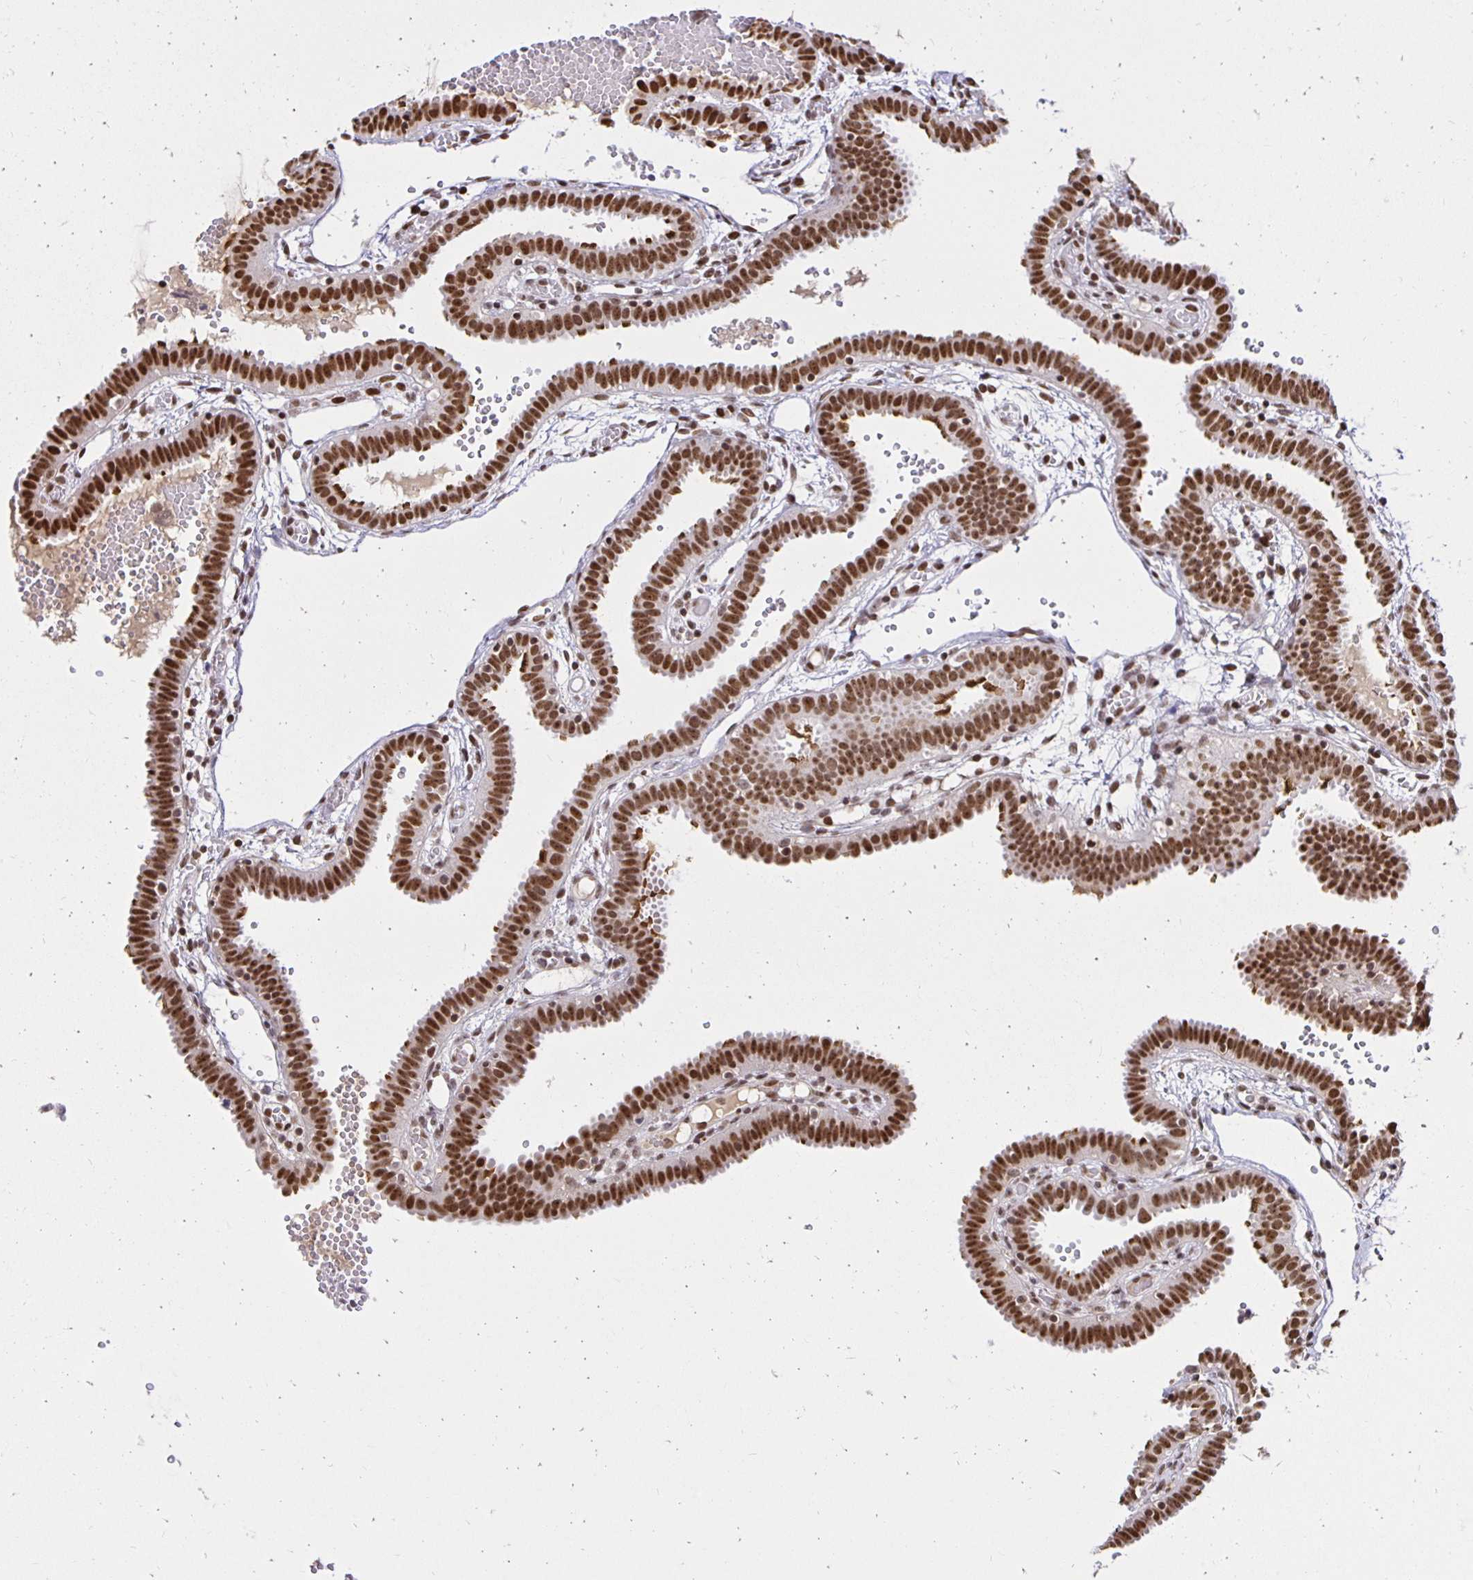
{"staining": {"intensity": "strong", "quantity": ">75%", "location": "cytoplasmic/membranous,nuclear"}, "tissue": "fallopian tube", "cell_type": "Glandular cells", "image_type": "normal", "snomed": [{"axis": "morphology", "description": "Normal tissue, NOS"}, {"axis": "topography", "description": "Fallopian tube"}], "caption": "Protein expression analysis of benign human fallopian tube reveals strong cytoplasmic/membranous,nuclear staining in approximately >75% of glandular cells.", "gene": "ZNF579", "patient": {"sex": "female", "age": 37}}